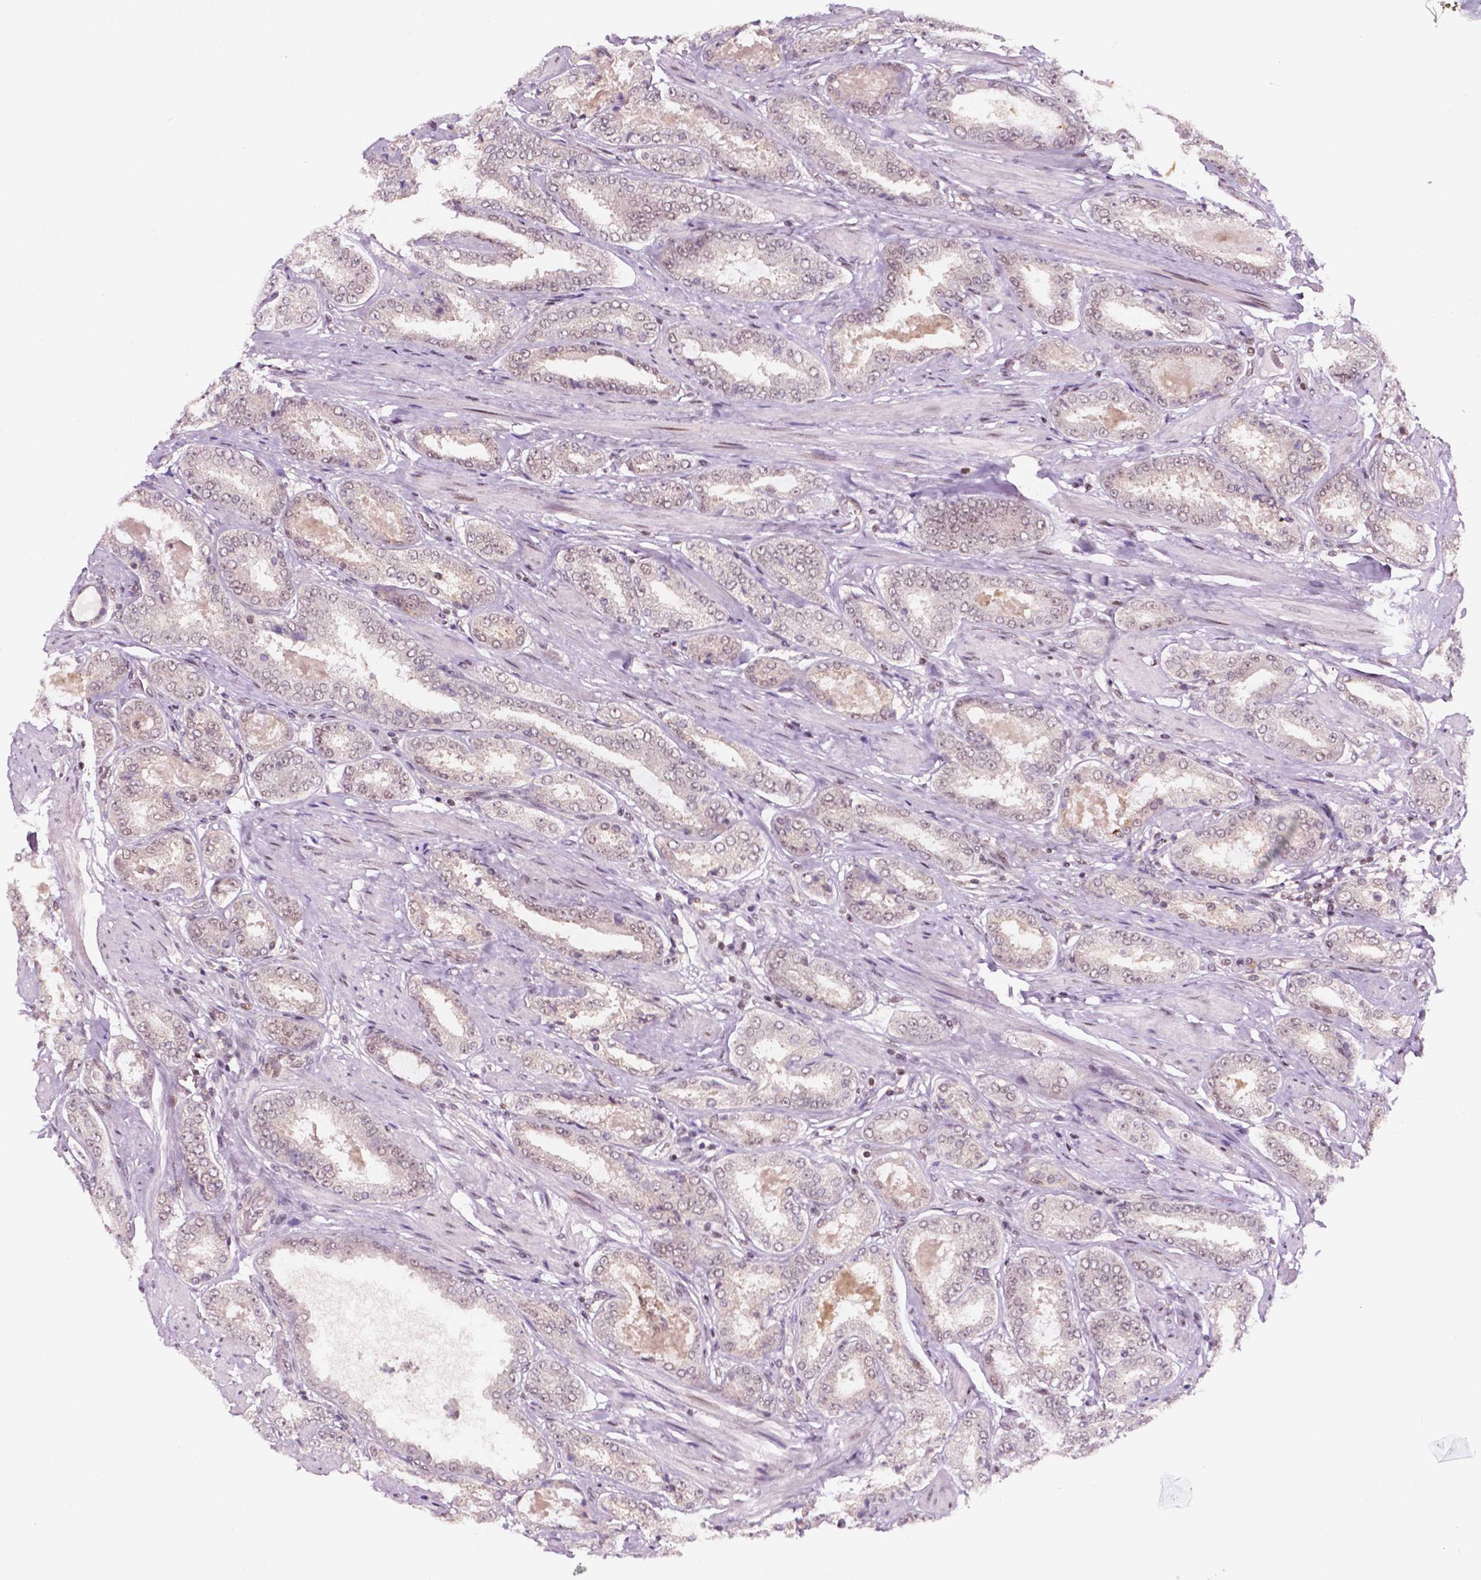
{"staining": {"intensity": "weak", "quantity": "<25%", "location": "nuclear"}, "tissue": "prostate cancer", "cell_type": "Tumor cells", "image_type": "cancer", "snomed": [{"axis": "morphology", "description": "Adenocarcinoma, High grade"}, {"axis": "topography", "description": "Prostate"}], "caption": "IHC photomicrograph of neoplastic tissue: adenocarcinoma (high-grade) (prostate) stained with DAB demonstrates no significant protein staining in tumor cells.", "gene": "PER2", "patient": {"sex": "male", "age": 63}}